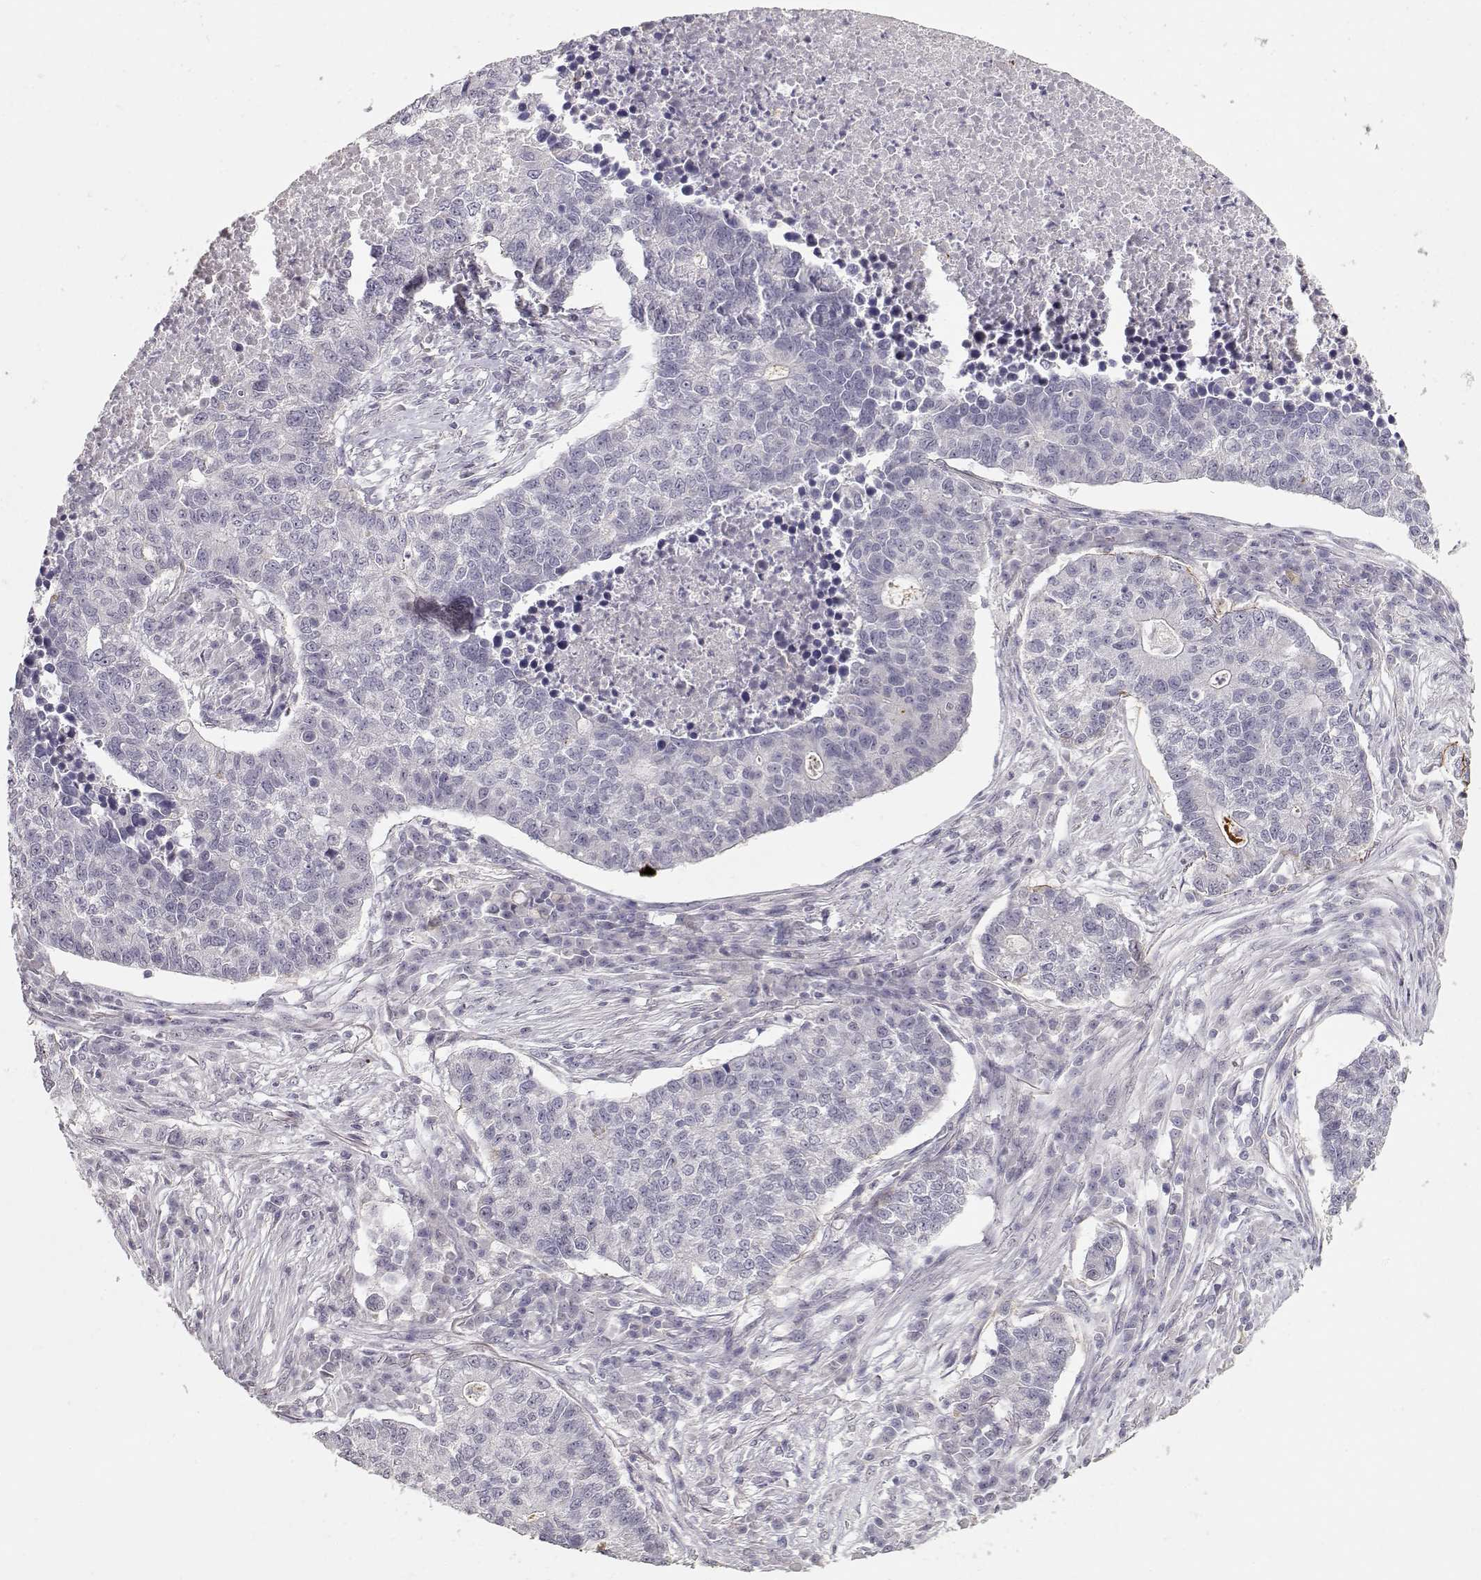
{"staining": {"intensity": "negative", "quantity": "none", "location": "none"}, "tissue": "lung cancer", "cell_type": "Tumor cells", "image_type": "cancer", "snomed": [{"axis": "morphology", "description": "Adenocarcinoma, NOS"}, {"axis": "topography", "description": "Lung"}], "caption": "This is an immunohistochemistry (IHC) micrograph of adenocarcinoma (lung). There is no positivity in tumor cells.", "gene": "LAMA5", "patient": {"sex": "male", "age": 57}}